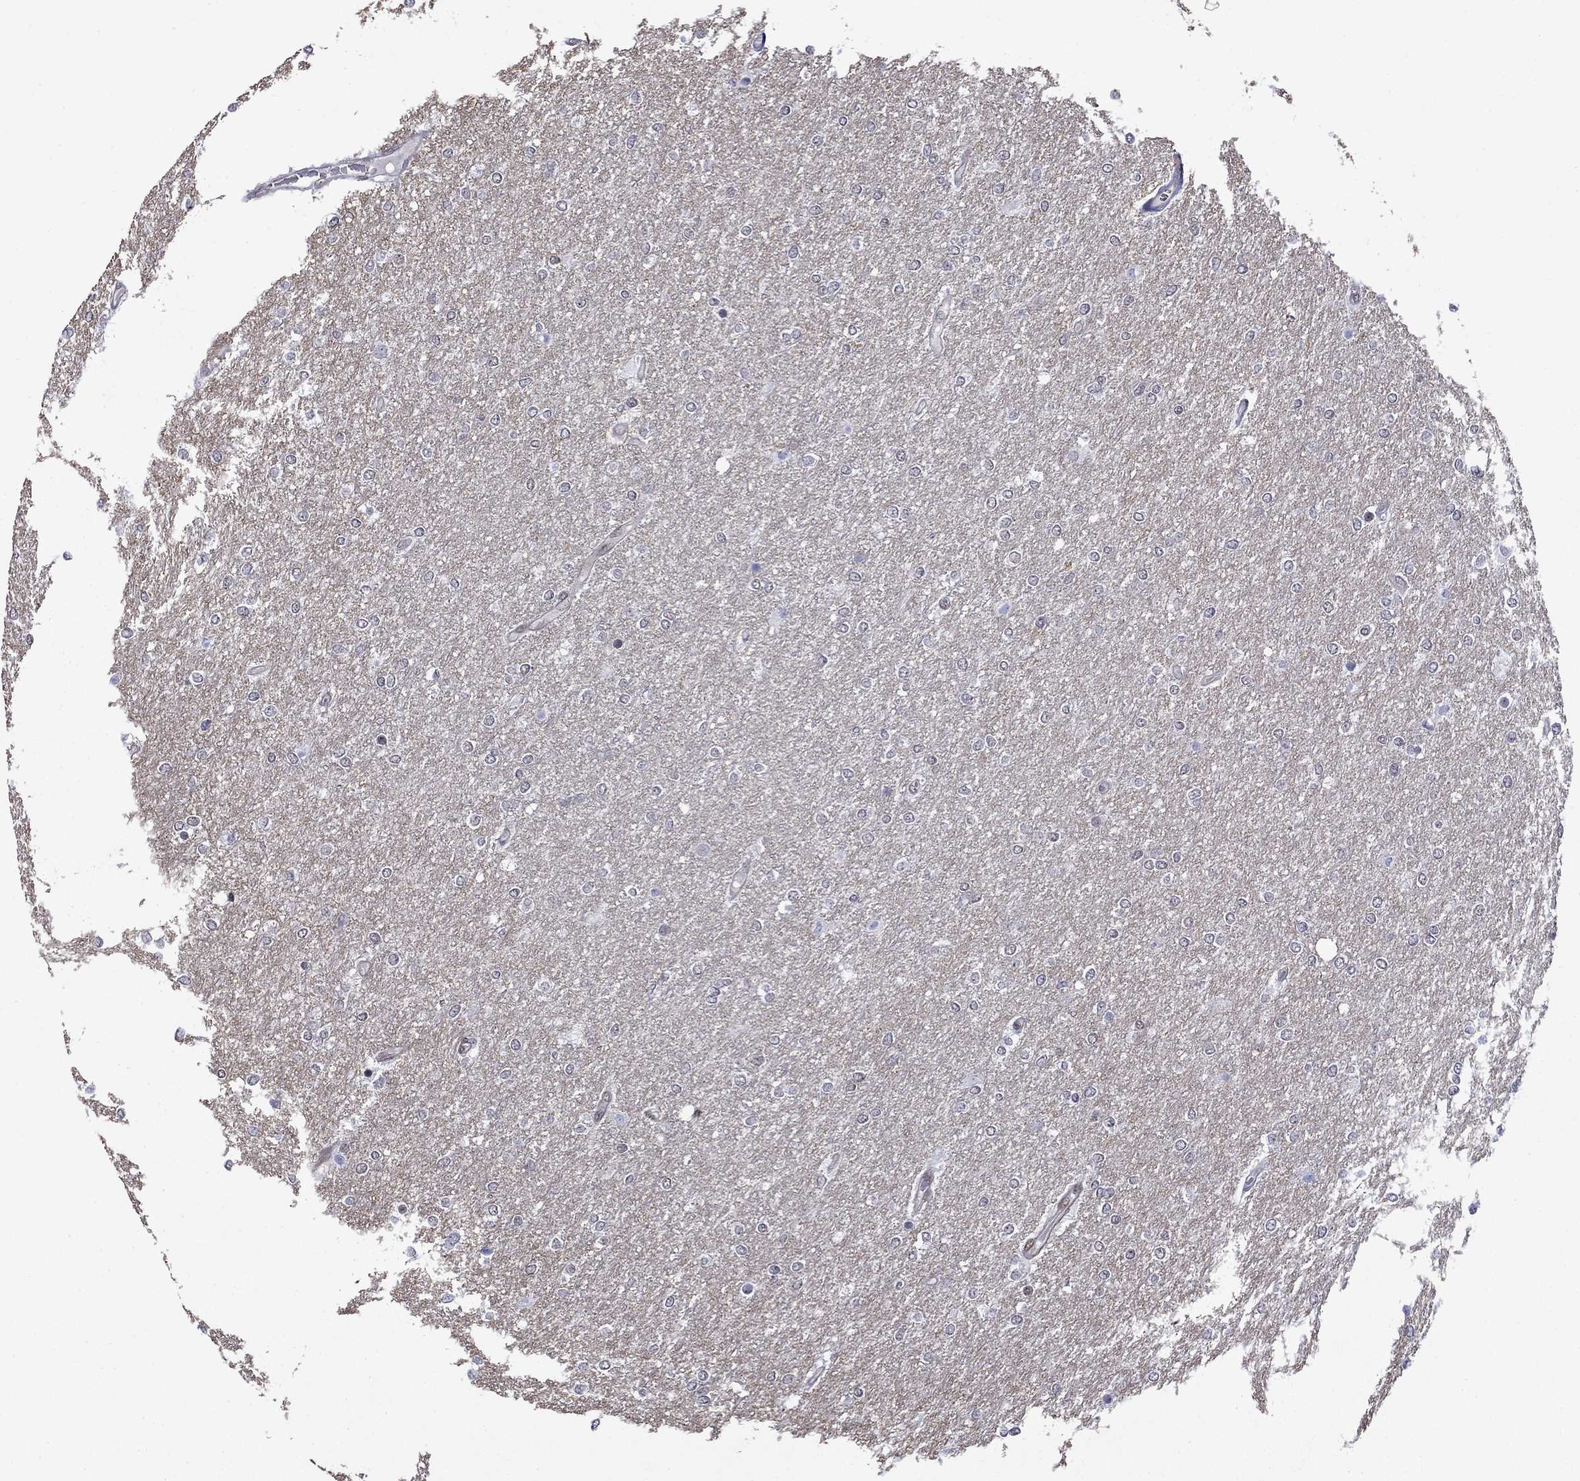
{"staining": {"intensity": "negative", "quantity": "none", "location": "none"}, "tissue": "glioma", "cell_type": "Tumor cells", "image_type": "cancer", "snomed": [{"axis": "morphology", "description": "Glioma, malignant, High grade"}, {"axis": "topography", "description": "Brain"}], "caption": "High power microscopy micrograph of an IHC micrograph of malignant glioma (high-grade), revealing no significant positivity in tumor cells. The staining was performed using DAB (3,3'-diaminobenzidine) to visualize the protein expression in brown, while the nuclei were stained in blue with hematoxylin (Magnification: 20x).", "gene": "SURF2", "patient": {"sex": "female", "age": 61}}